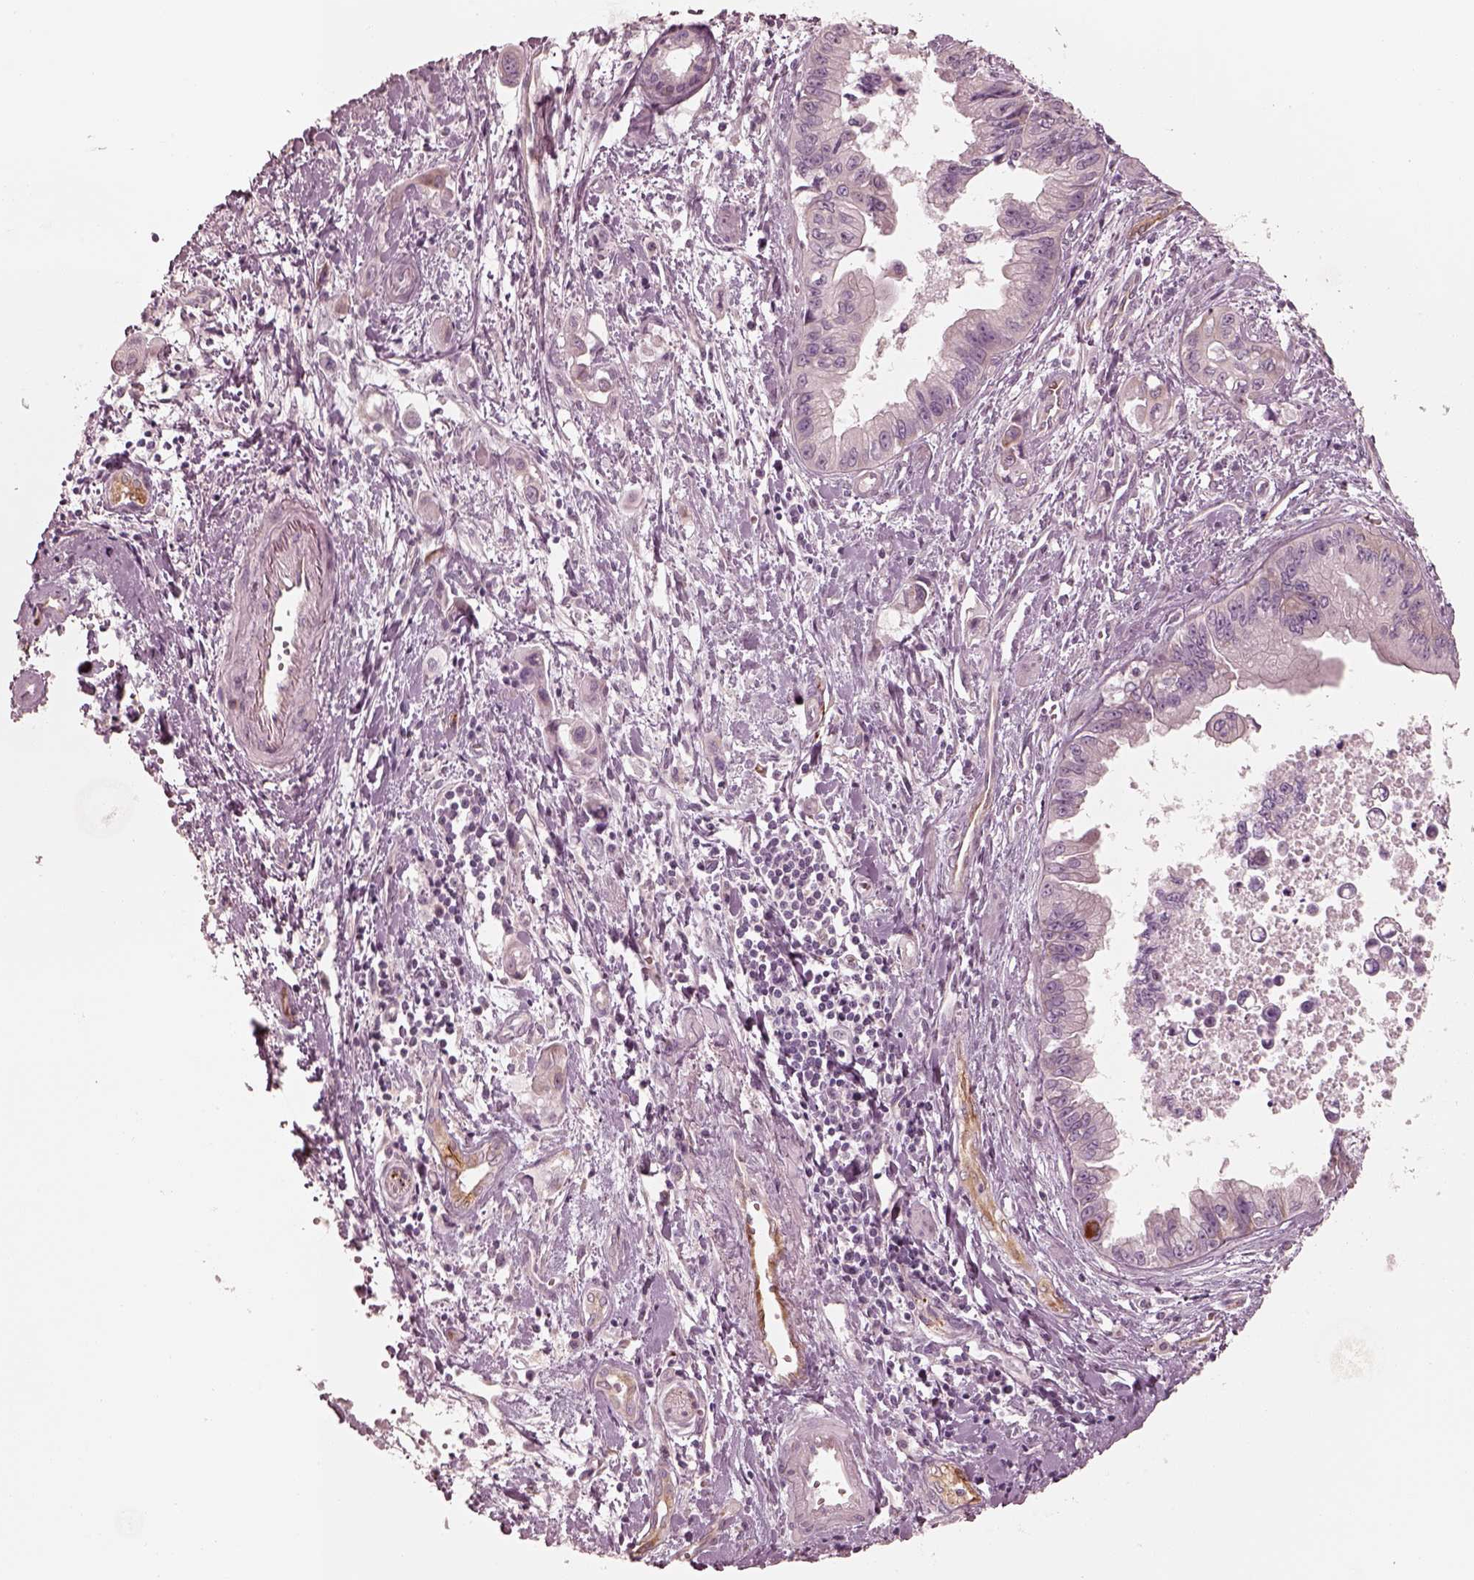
{"staining": {"intensity": "negative", "quantity": "none", "location": "none"}, "tissue": "pancreatic cancer", "cell_type": "Tumor cells", "image_type": "cancer", "snomed": [{"axis": "morphology", "description": "Adenocarcinoma, NOS"}, {"axis": "topography", "description": "Pancreas"}], "caption": "DAB (3,3'-diaminobenzidine) immunohistochemical staining of pancreatic cancer shows no significant positivity in tumor cells.", "gene": "RAB3C", "patient": {"sex": "male", "age": 60}}